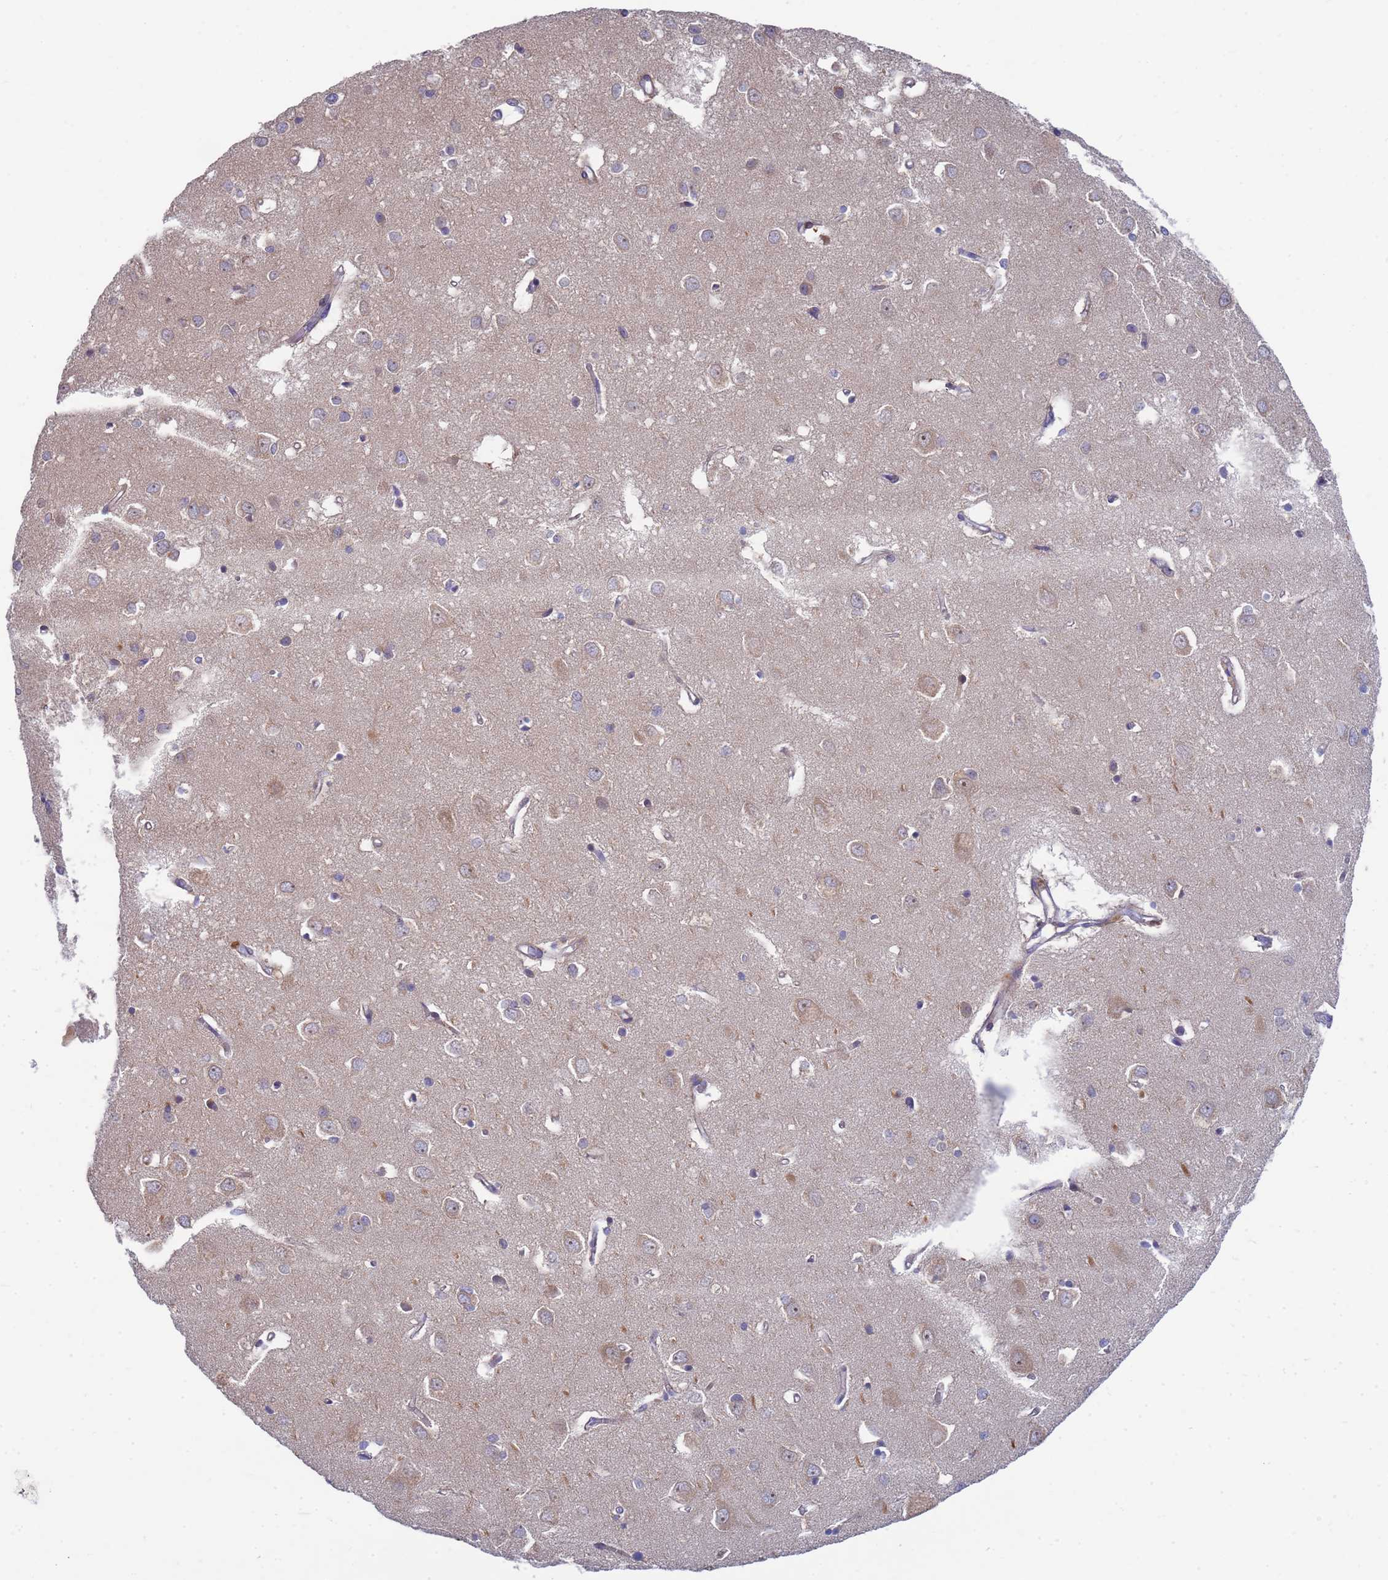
{"staining": {"intensity": "weak", "quantity": "<25%", "location": "cytoplasmic/membranous"}, "tissue": "cerebral cortex", "cell_type": "Endothelial cells", "image_type": "normal", "snomed": [{"axis": "morphology", "description": "Normal tissue, NOS"}, {"axis": "topography", "description": "Cerebral cortex"}], "caption": "Immunohistochemistry photomicrograph of normal cerebral cortex: human cerebral cortex stained with DAB displays no significant protein expression in endothelial cells.", "gene": "ENOSF1", "patient": {"sex": "female", "age": 64}}